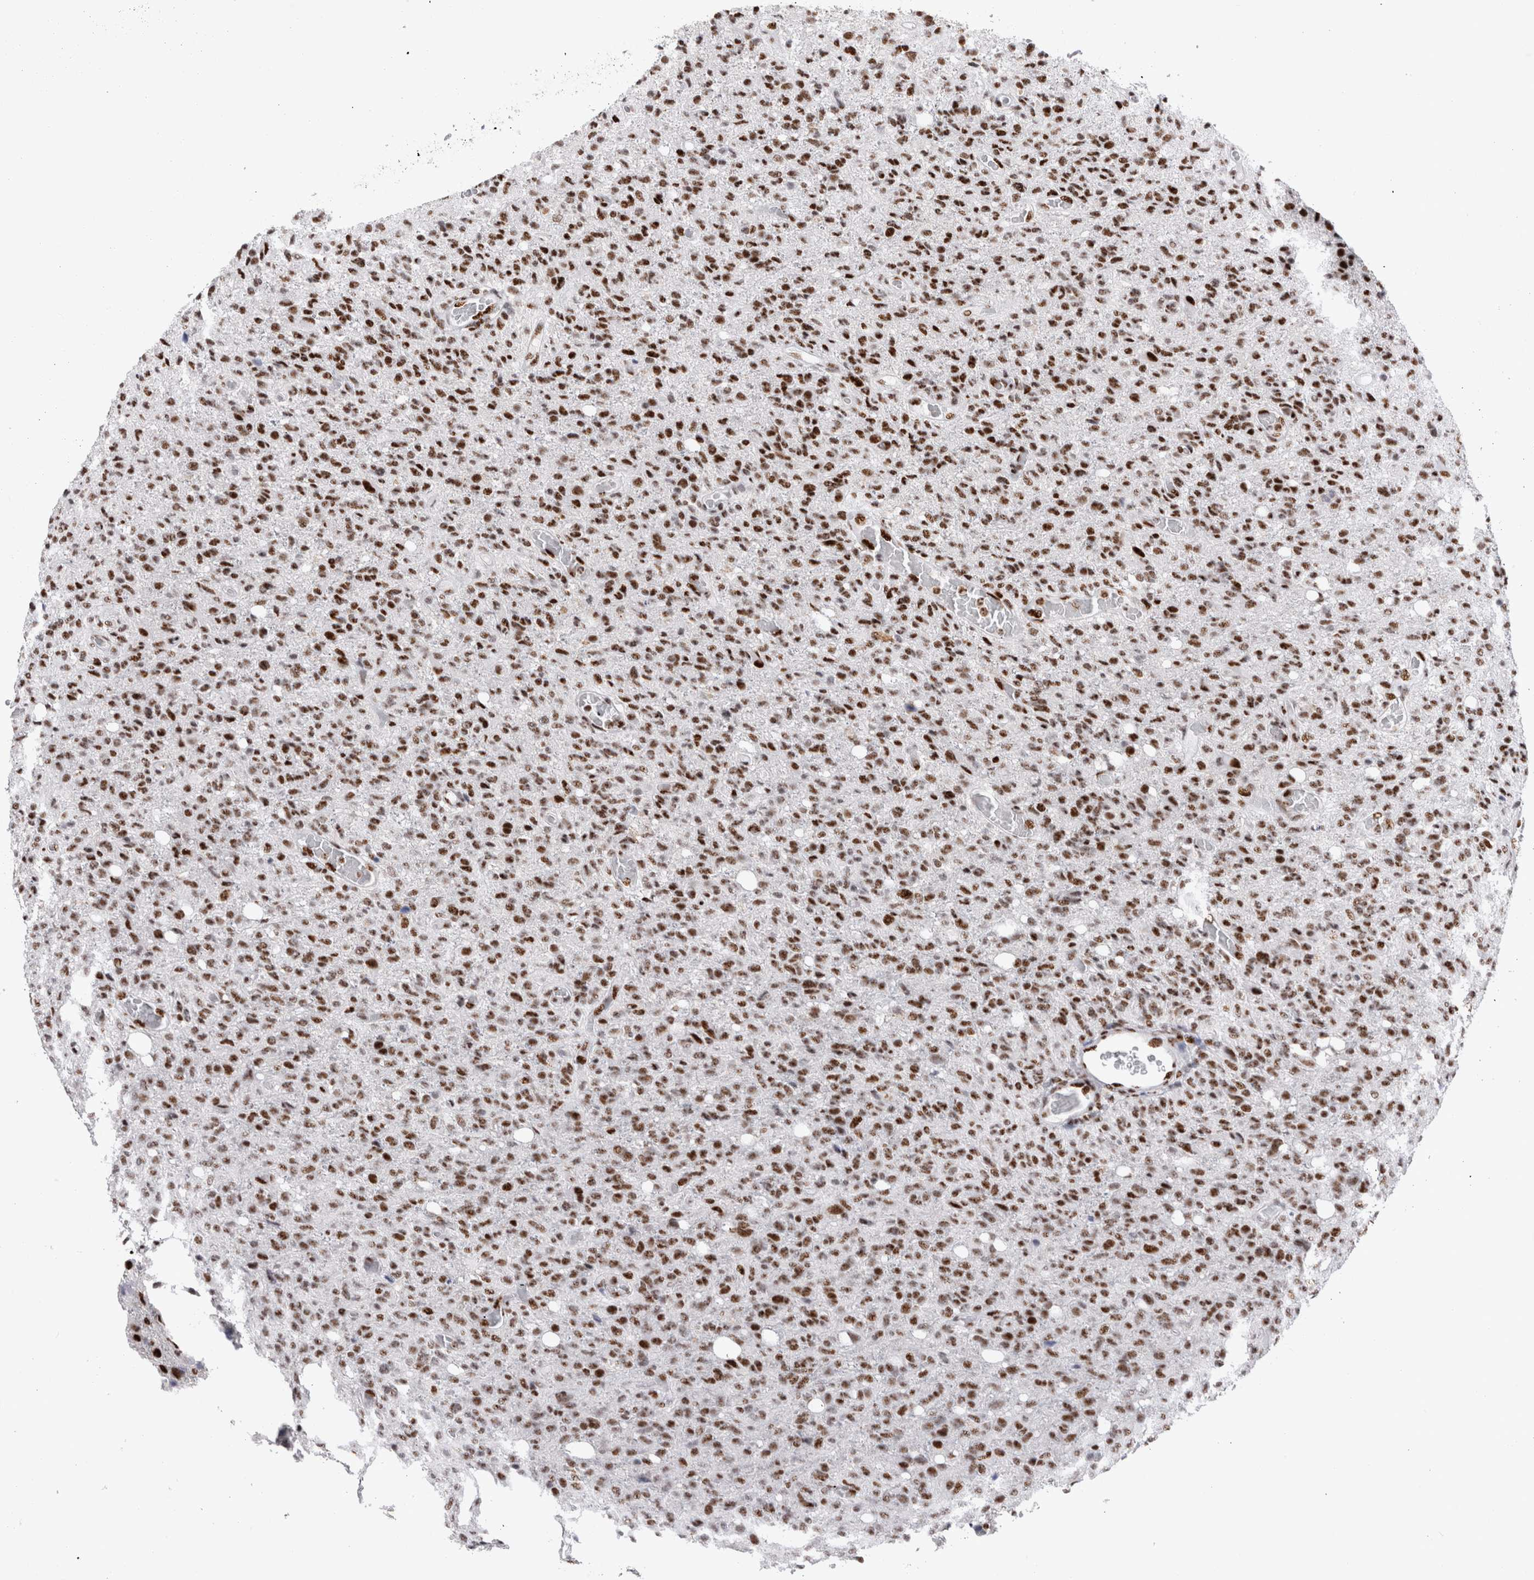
{"staining": {"intensity": "strong", "quantity": ">75%", "location": "nuclear"}, "tissue": "glioma", "cell_type": "Tumor cells", "image_type": "cancer", "snomed": [{"axis": "morphology", "description": "Glioma, malignant, High grade"}, {"axis": "topography", "description": "Brain"}], "caption": "Malignant glioma (high-grade) tissue exhibits strong nuclear positivity in about >75% of tumor cells", "gene": "RBM6", "patient": {"sex": "female", "age": 57}}